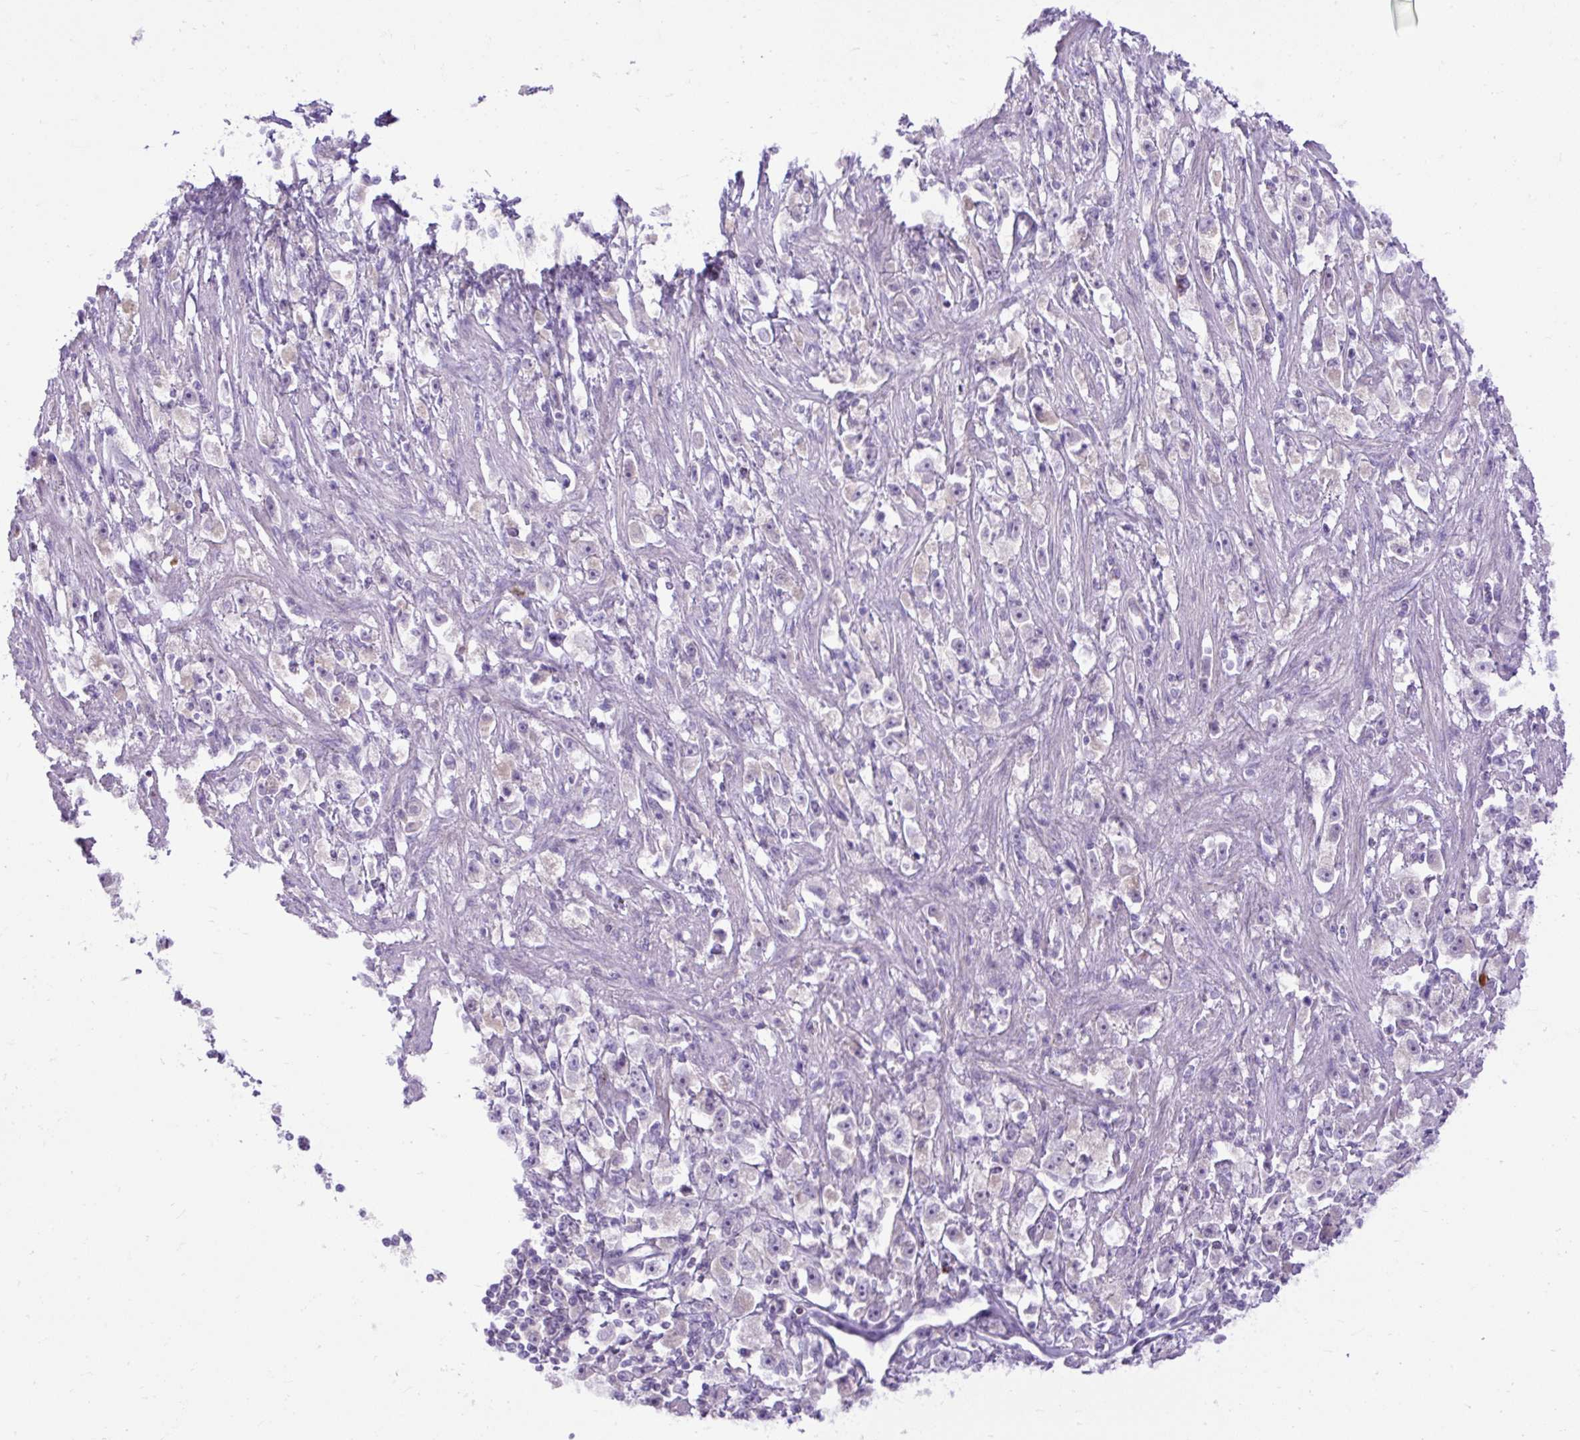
{"staining": {"intensity": "negative", "quantity": "none", "location": "none"}, "tissue": "stomach cancer", "cell_type": "Tumor cells", "image_type": "cancer", "snomed": [{"axis": "morphology", "description": "Adenocarcinoma, NOS"}, {"axis": "topography", "description": "Stomach"}], "caption": "This is an immunohistochemistry photomicrograph of human stomach cancer. There is no expression in tumor cells.", "gene": "SPTBN5", "patient": {"sex": "female", "age": 59}}